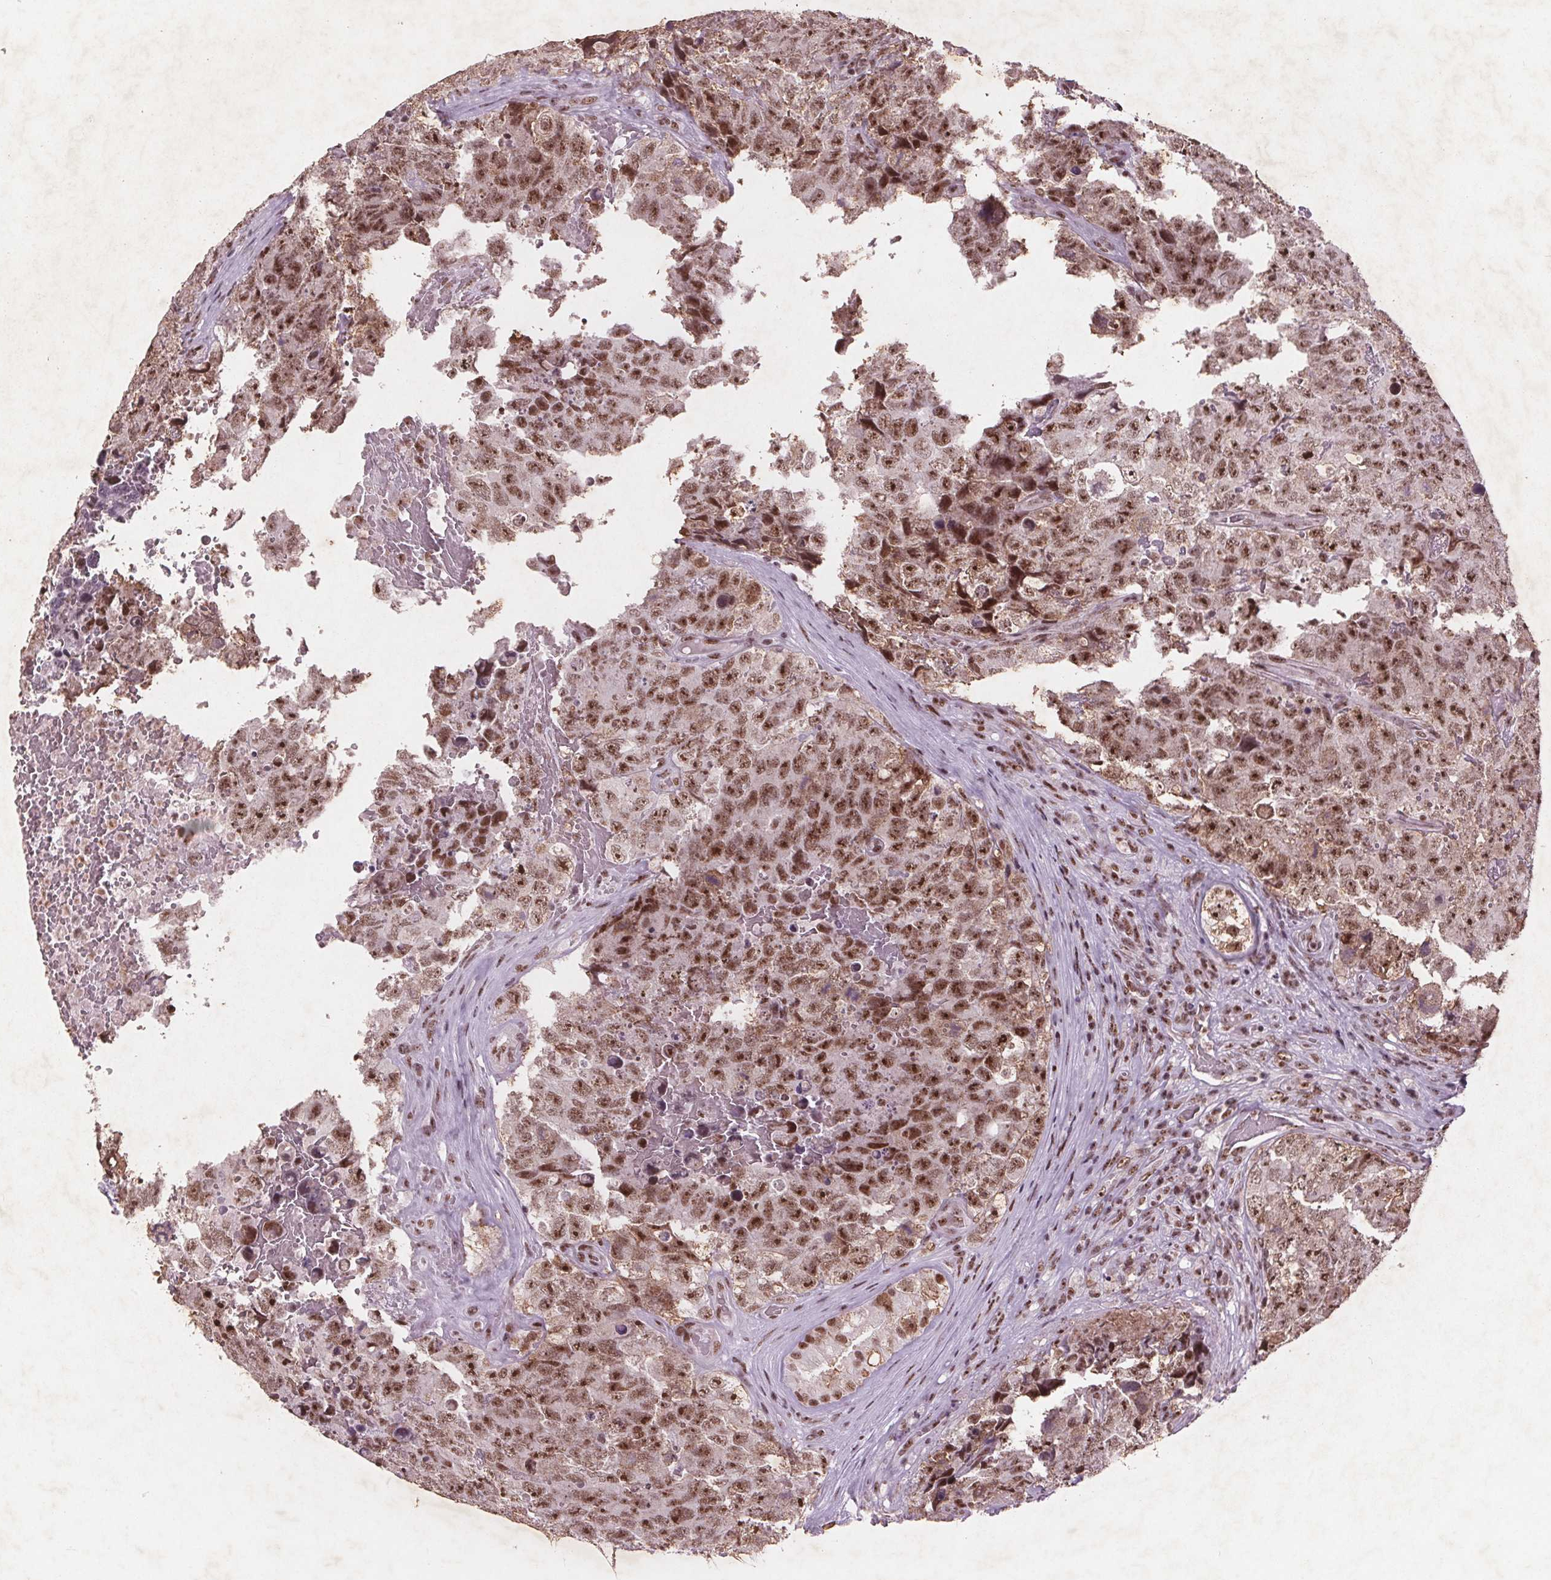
{"staining": {"intensity": "moderate", "quantity": ">75%", "location": "nuclear"}, "tissue": "testis cancer", "cell_type": "Tumor cells", "image_type": "cancer", "snomed": [{"axis": "morphology", "description": "Carcinoma, Embryonal, NOS"}, {"axis": "topography", "description": "Testis"}], "caption": "Immunohistochemistry (DAB (3,3'-diaminobenzidine)) staining of testis embryonal carcinoma reveals moderate nuclear protein positivity in about >75% of tumor cells.", "gene": "RPS6KA2", "patient": {"sex": "male", "age": 18}}